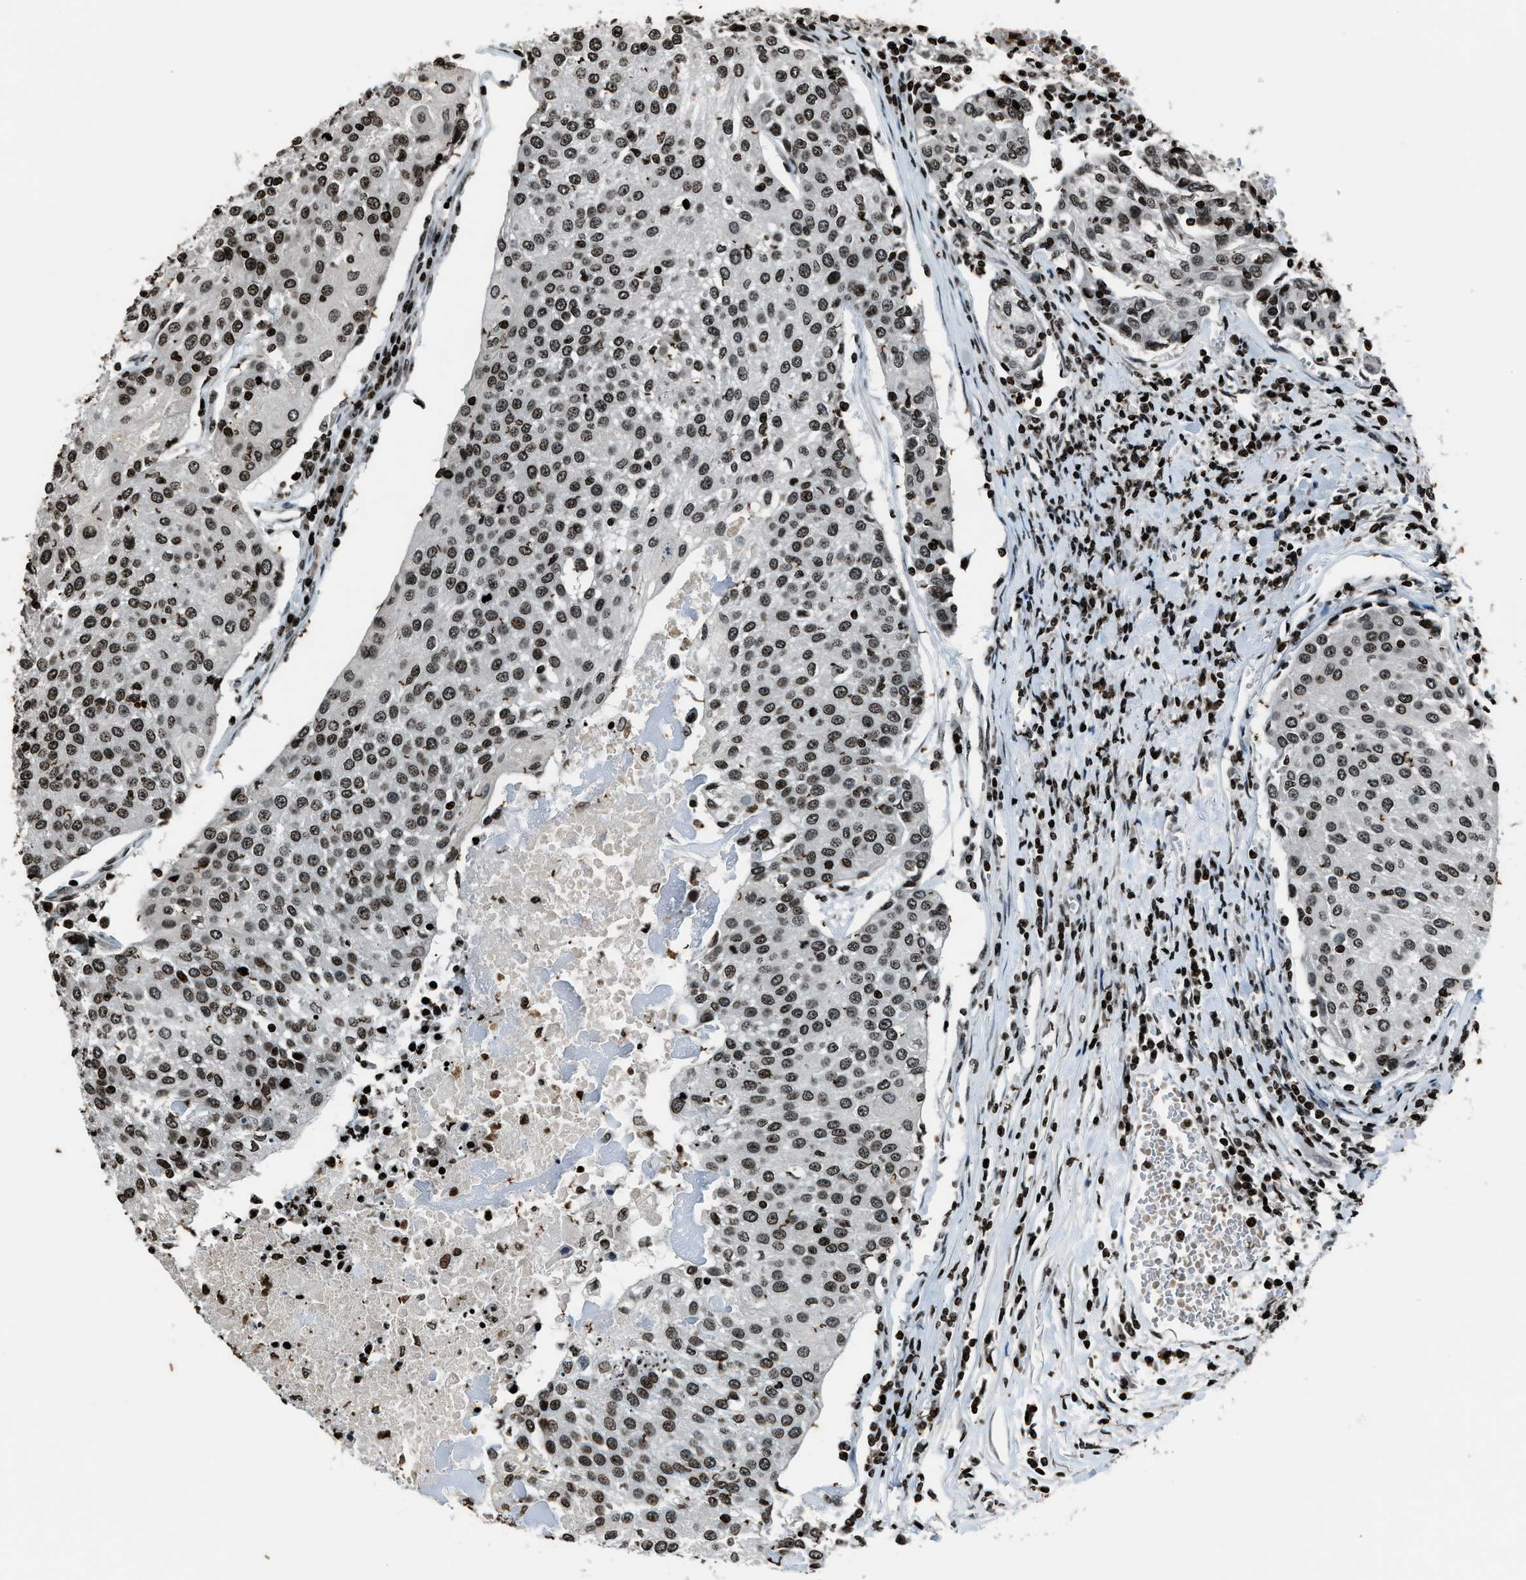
{"staining": {"intensity": "moderate", "quantity": ">75%", "location": "nuclear"}, "tissue": "urothelial cancer", "cell_type": "Tumor cells", "image_type": "cancer", "snomed": [{"axis": "morphology", "description": "Urothelial carcinoma, High grade"}, {"axis": "topography", "description": "Urinary bladder"}], "caption": "This photomicrograph displays immunohistochemistry (IHC) staining of urothelial cancer, with medium moderate nuclear expression in approximately >75% of tumor cells.", "gene": "H4C1", "patient": {"sex": "female", "age": 85}}